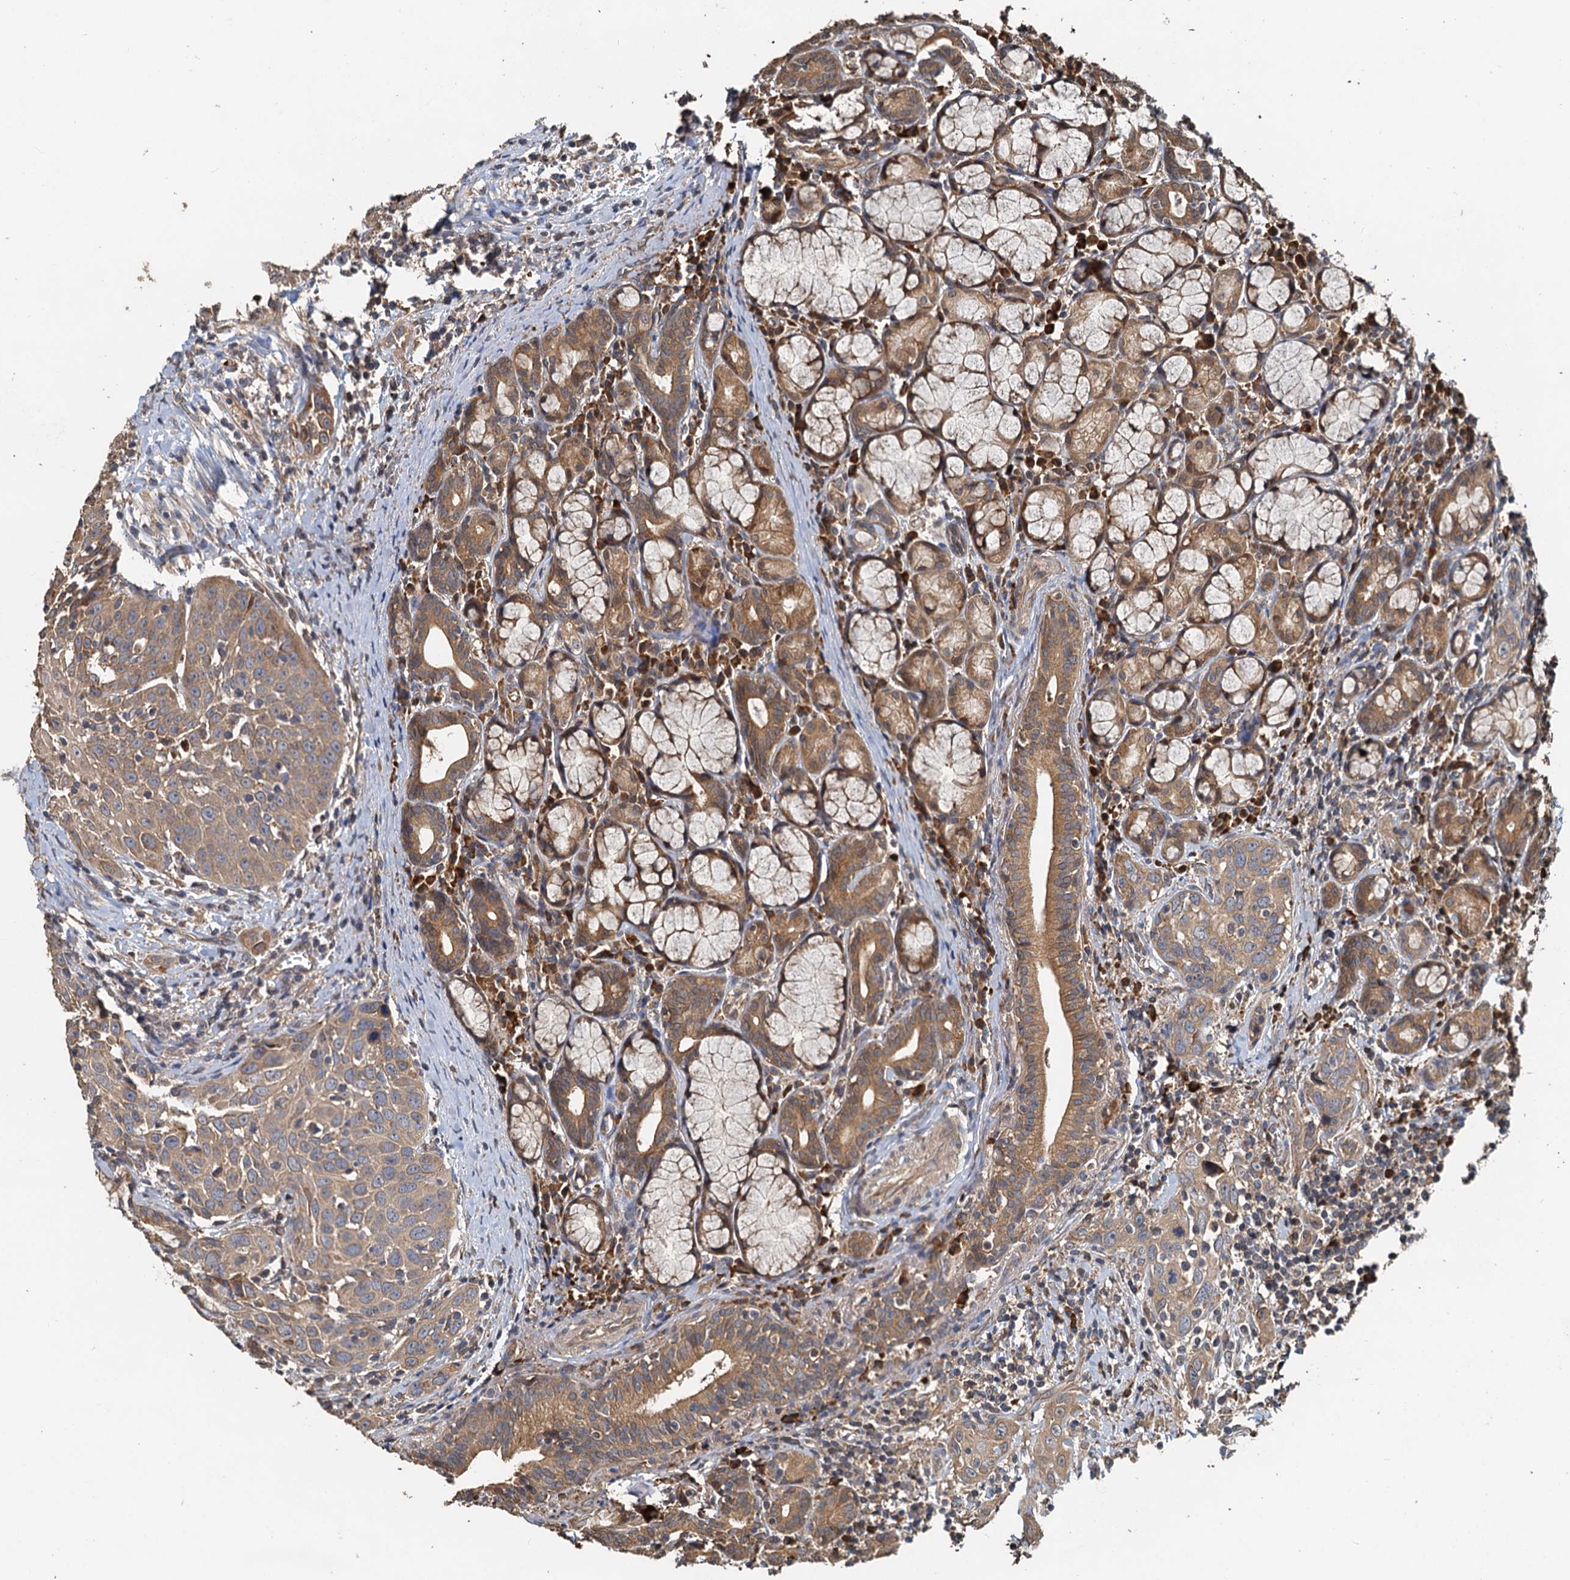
{"staining": {"intensity": "moderate", "quantity": ">75%", "location": "cytoplasmic/membranous"}, "tissue": "head and neck cancer", "cell_type": "Tumor cells", "image_type": "cancer", "snomed": [{"axis": "morphology", "description": "Squamous cell carcinoma, NOS"}, {"axis": "topography", "description": "Oral tissue"}, {"axis": "topography", "description": "Head-Neck"}], "caption": "The photomicrograph exhibits immunohistochemical staining of head and neck cancer. There is moderate cytoplasmic/membranous positivity is appreciated in approximately >75% of tumor cells.", "gene": "HYI", "patient": {"sex": "female", "age": 50}}